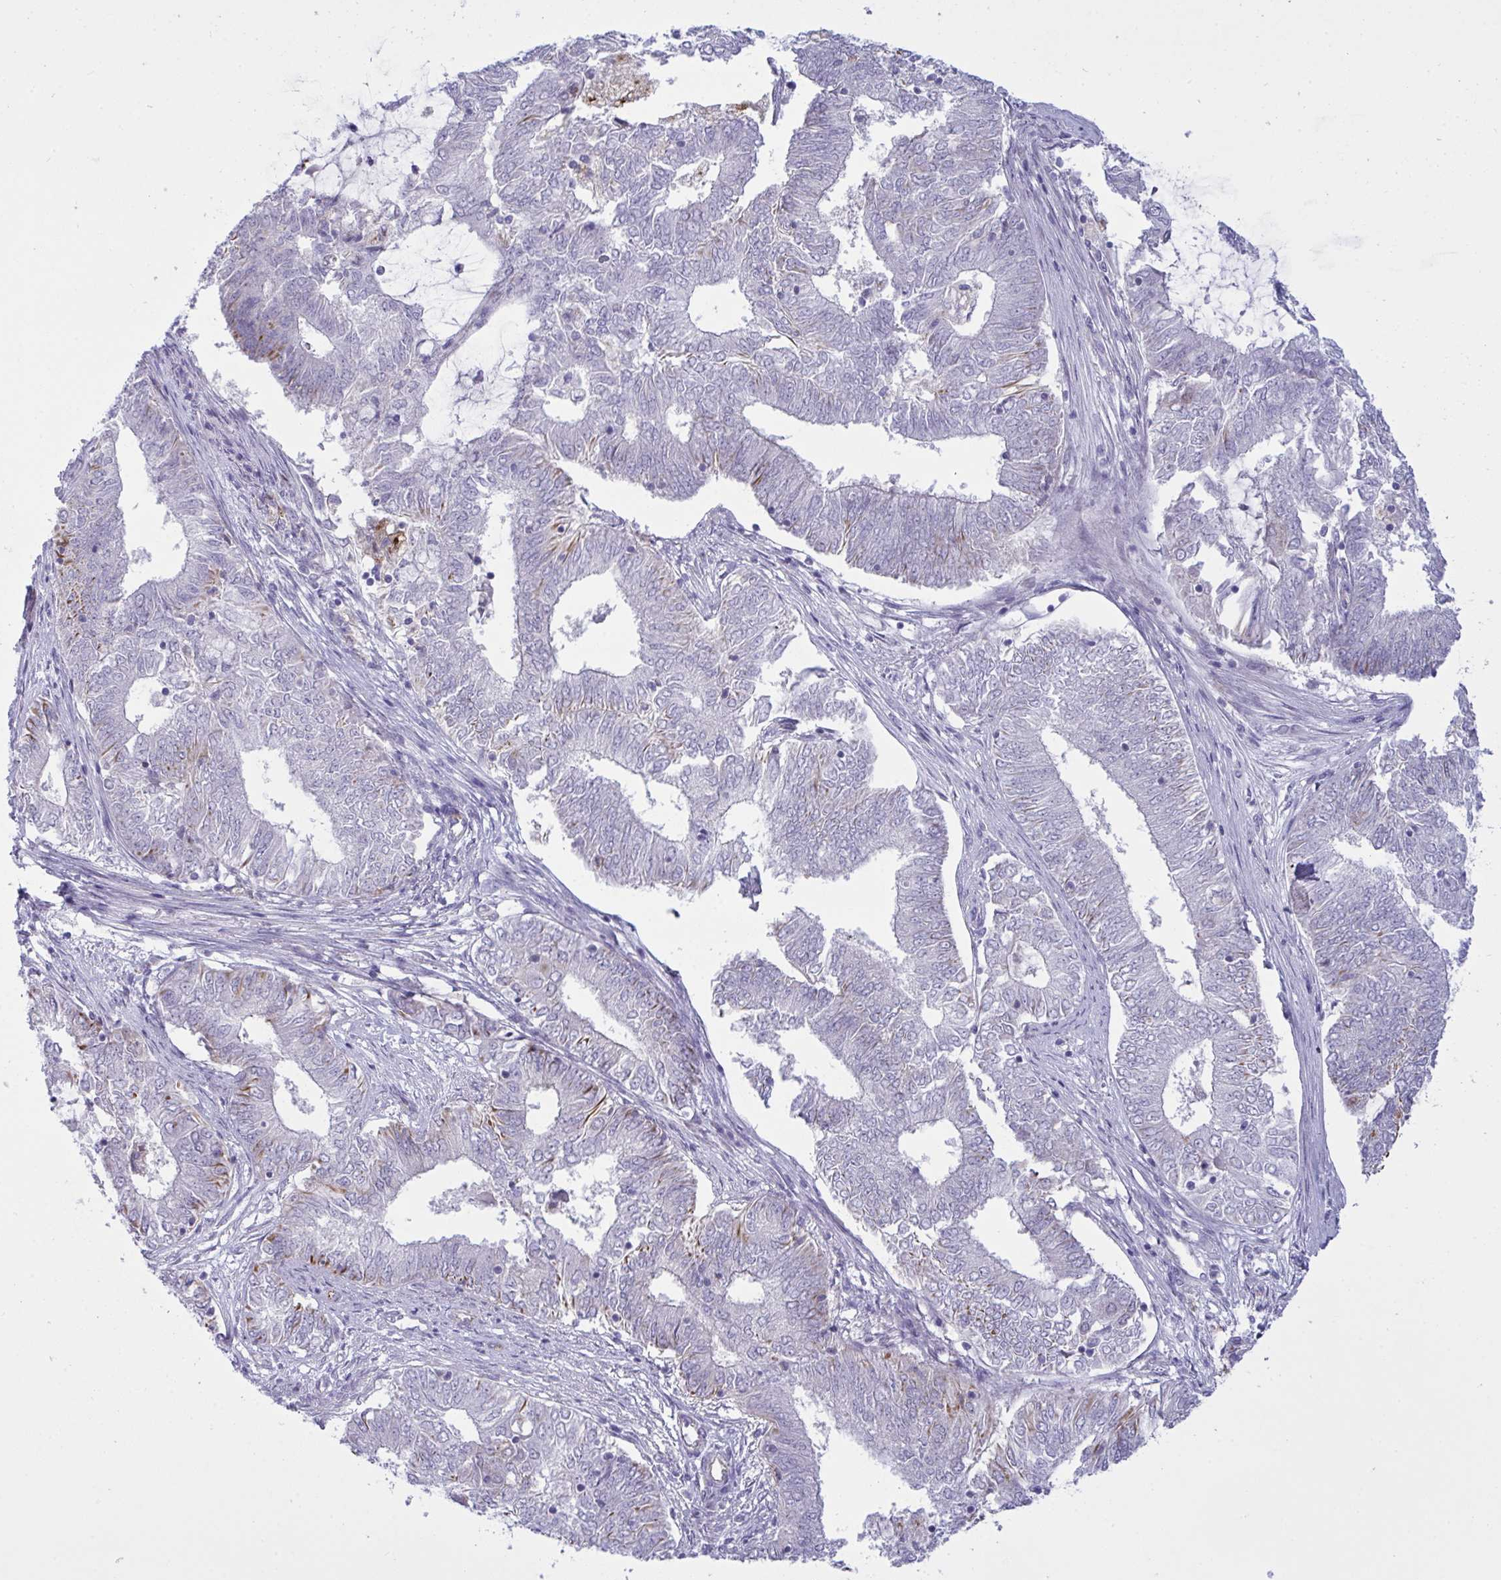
{"staining": {"intensity": "moderate", "quantity": "<25%", "location": "cytoplasmic/membranous"}, "tissue": "endometrial cancer", "cell_type": "Tumor cells", "image_type": "cancer", "snomed": [{"axis": "morphology", "description": "Adenocarcinoma, NOS"}, {"axis": "topography", "description": "Endometrium"}], "caption": "Human endometrial cancer stained with a protein marker demonstrates moderate staining in tumor cells.", "gene": "DCBLD1", "patient": {"sex": "female", "age": 62}}